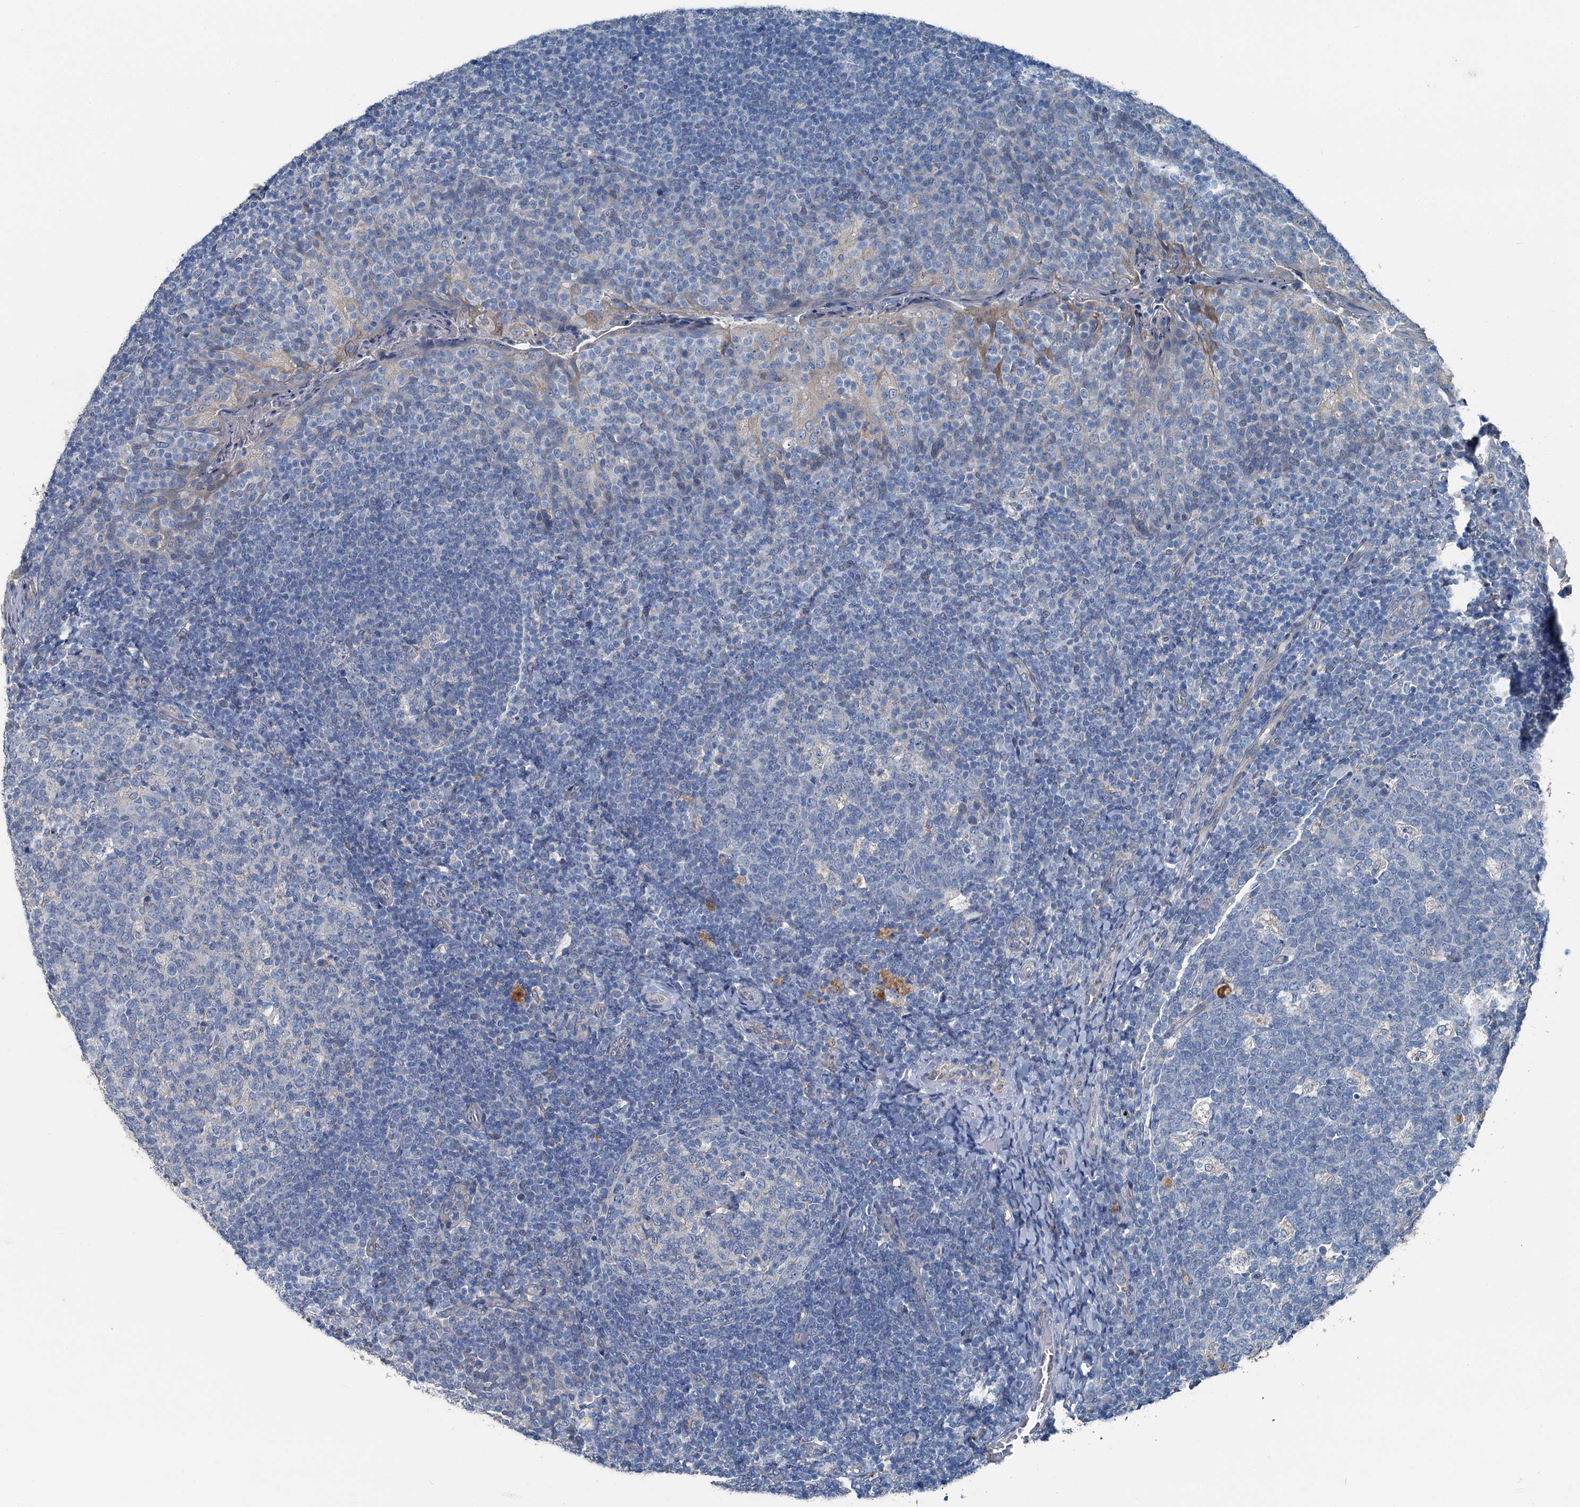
{"staining": {"intensity": "negative", "quantity": "none", "location": "none"}, "tissue": "tonsil", "cell_type": "Germinal center cells", "image_type": "normal", "snomed": [{"axis": "morphology", "description": "Normal tissue, NOS"}, {"axis": "topography", "description": "Tonsil"}], "caption": "Immunohistochemistry of benign tonsil shows no staining in germinal center cells.", "gene": "C6orf120", "patient": {"sex": "female", "age": 19}}